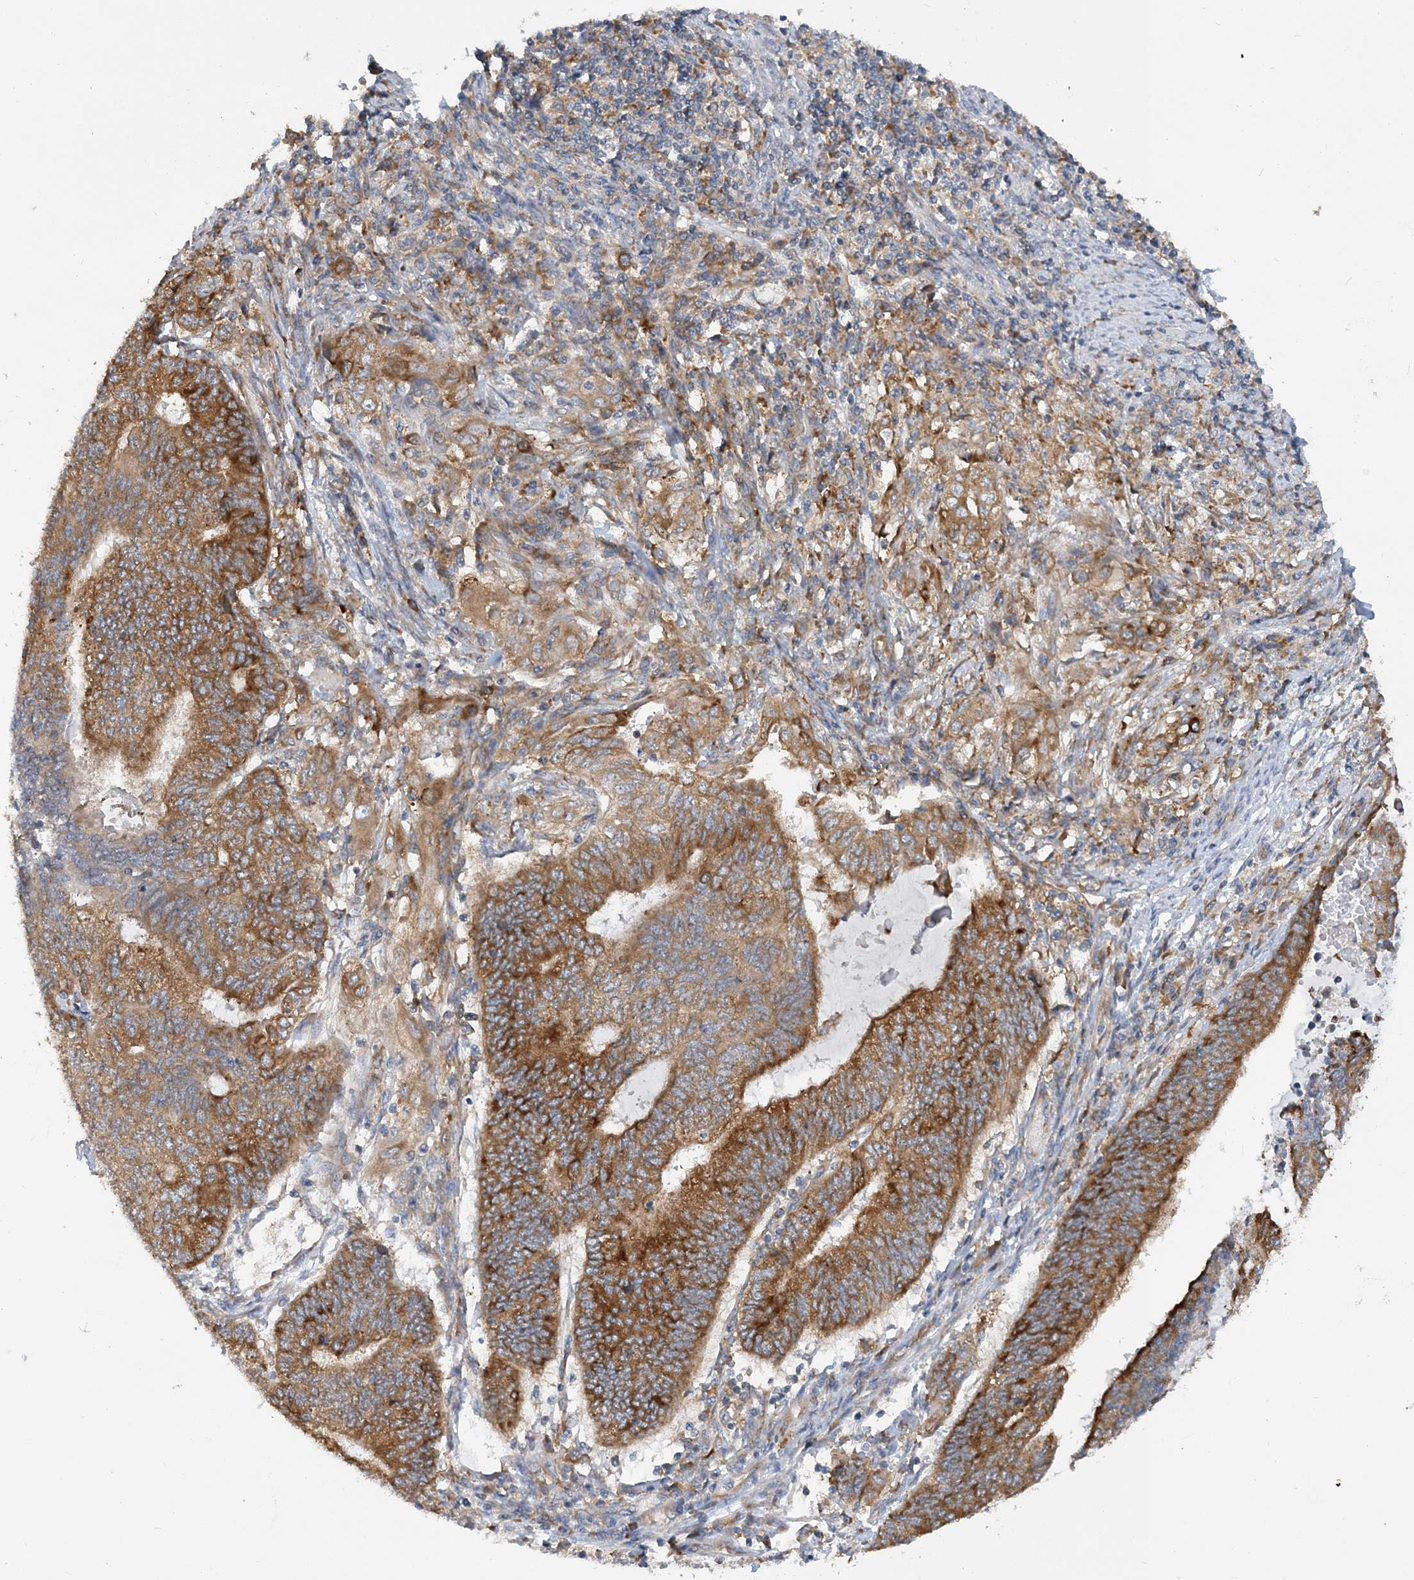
{"staining": {"intensity": "moderate", "quantity": ">75%", "location": "cytoplasmic/membranous"}, "tissue": "endometrial cancer", "cell_type": "Tumor cells", "image_type": "cancer", "snomed": [{"axis": "morphology", "description": "Adenocarcinoma, NOS"}, {"axis": "topography", "description": "Uterus"}, {"axis": "topography", "description": "Endometrium"}], "caption": "Immunohistochemical staining of human endometrial cancer shows medium levels of moderate cytoplasmic/membranous protein staining in about >75% of tumor cells.", "gene": "LARP4B", "patient": {"sex": "female", "age": 70}}